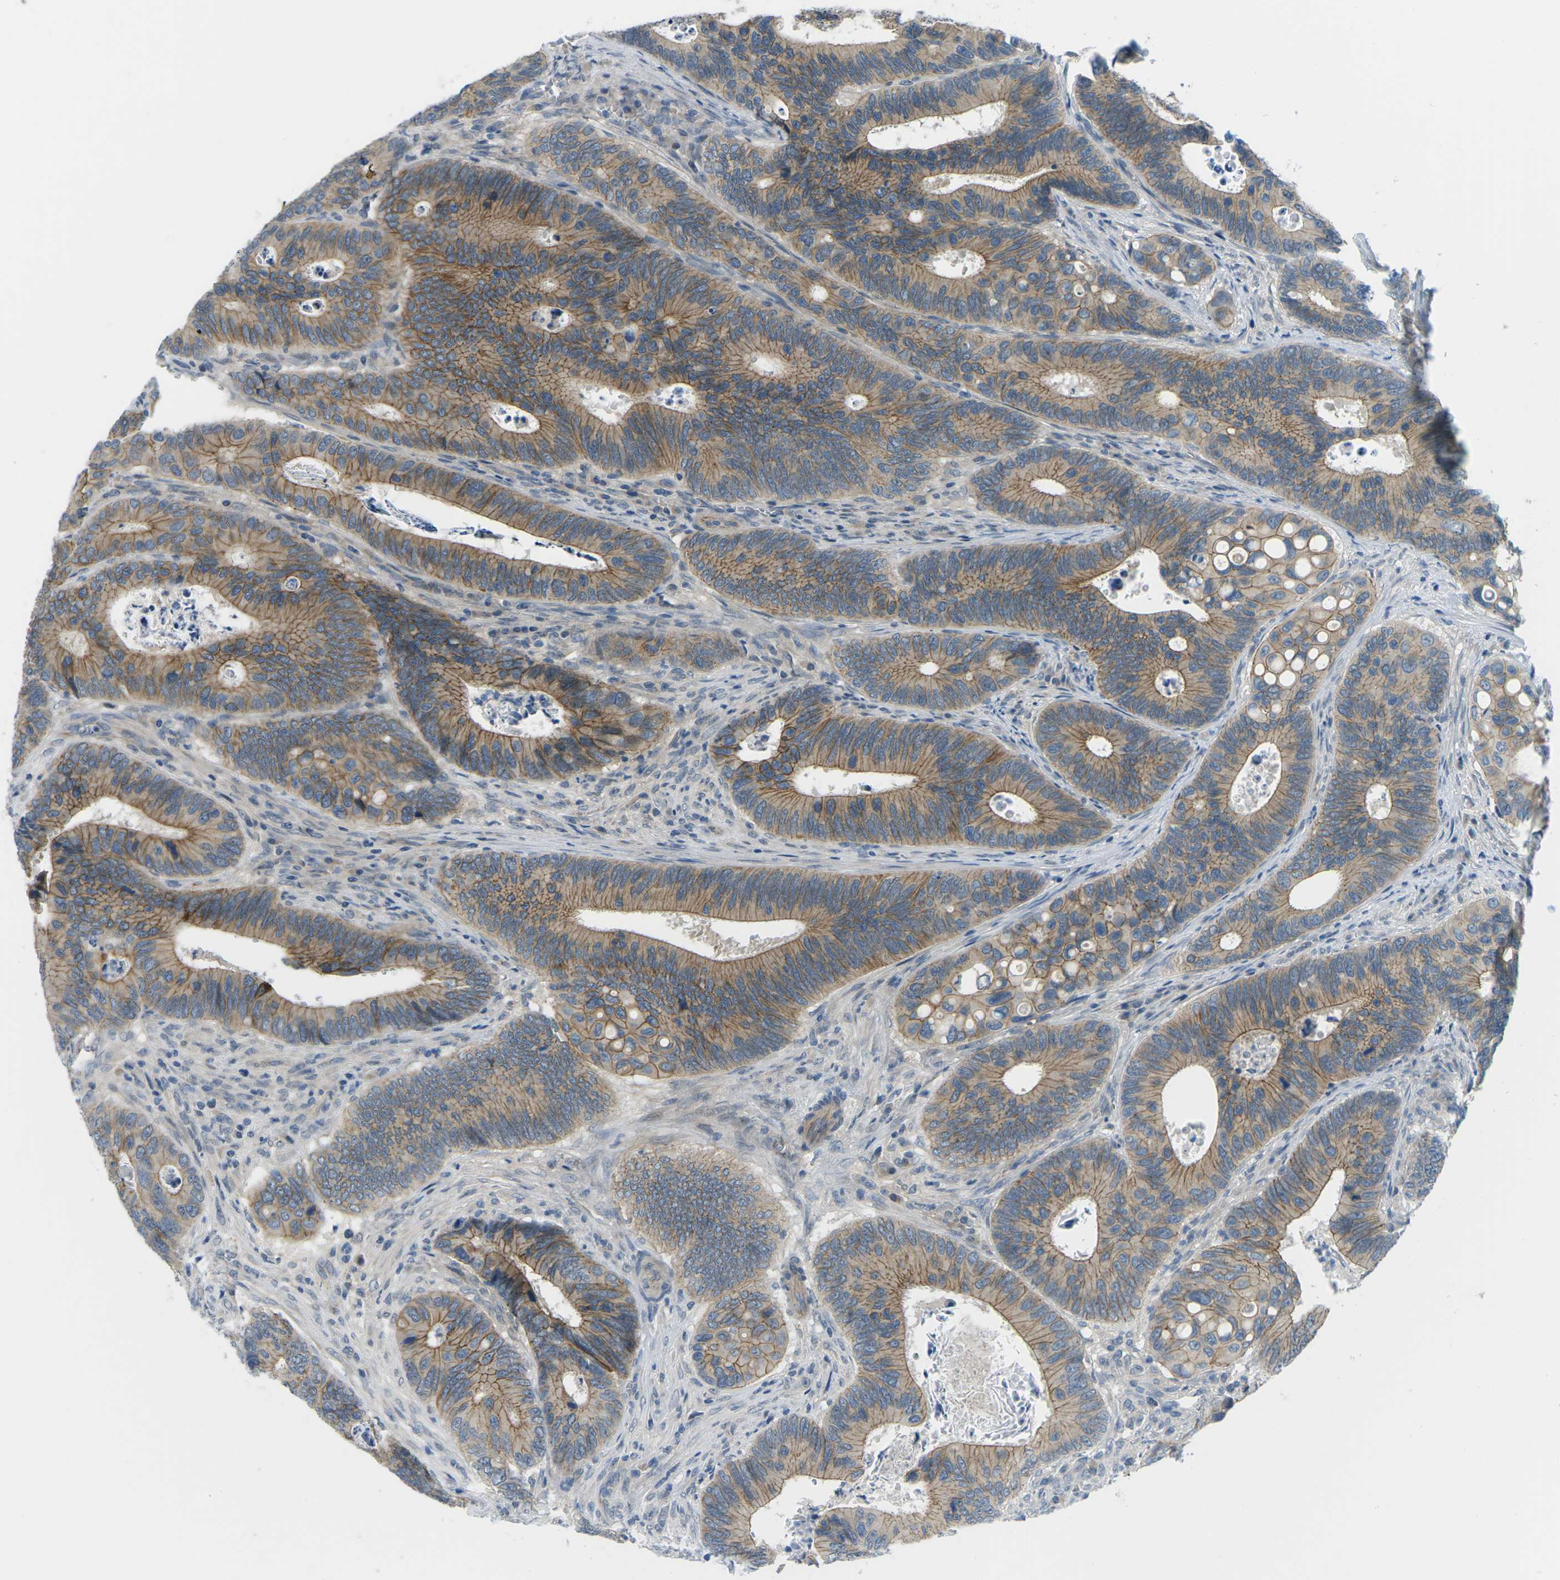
{"staining": {"intensity": "moderate", "quantity": ">75%", "location": "cytoplasmic/membranous"}, "tissue": "colorectal cancer", "cell_type": "Tumor cells", "image_type": "cancer", "snomed": [{"axis": "morphology", "description": "Inflammation, NOS"}, {"axis": "morphology", "description": "Adenocarcinoma, NOS"}, {"axis": "topography", "description": "Colon"}], "caption": "The immunohistochemical stain labels moderate cytoplasmic/membranous expression in tumor cells of adenocarcinoma (colorectal) tissue.", "gene": "CTNND1", "patient": {"sex": "male", "age": 72}}